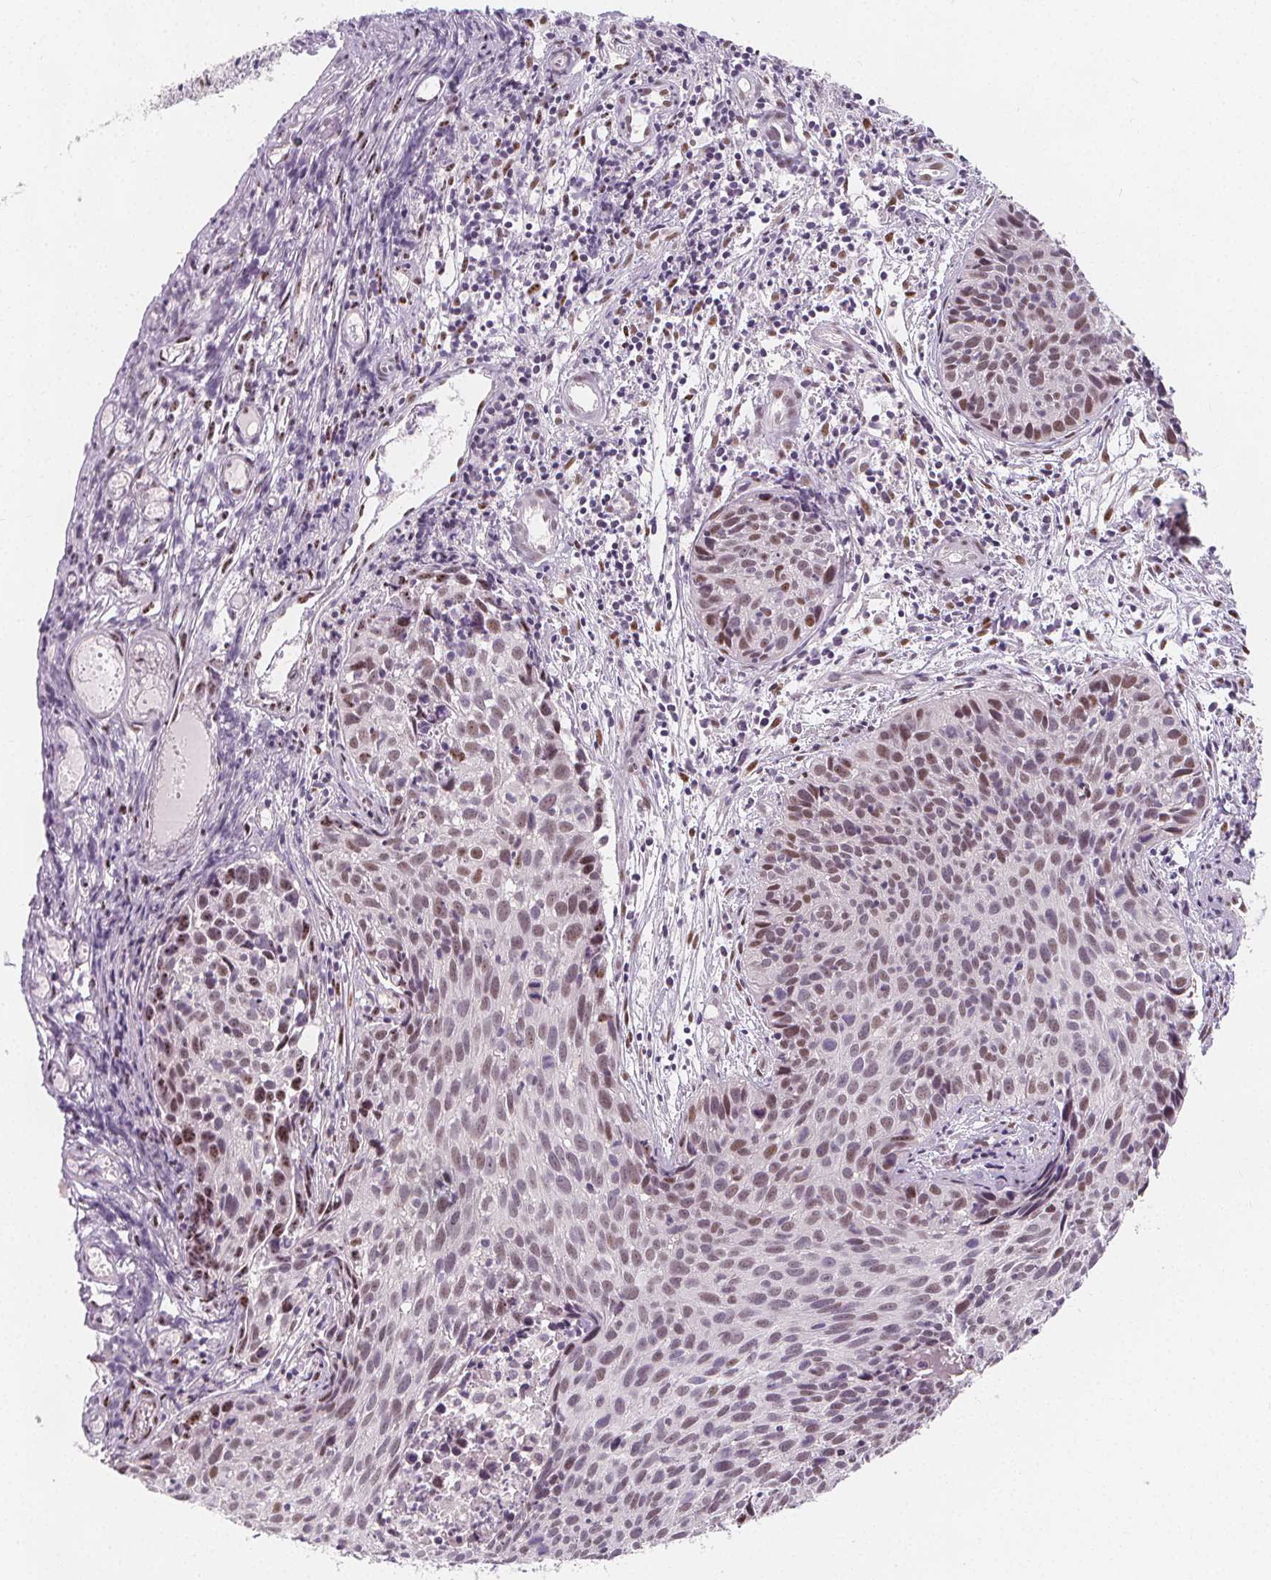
{"staining": {"intensity": "weak", "quantity": "<25%", "location": "nuclear"}, "tissue": "cervical cancer", "cell_type": "Tumor cells", "image_type": "cancer", "snomed": [{"axis": "morphology", "description": "Squamous cell carcinoma, NOS"}, {"axis": "topography", "description": "Cervix"}], "caption": "High magnification brightfield microscopy of cervical cancer stained with DAB (brown) and counterstained with hematoxylin (blue): tumor cells show no significant expression.", "gene": "DRC3", "patient": {"sex": "female", "age": 30}}